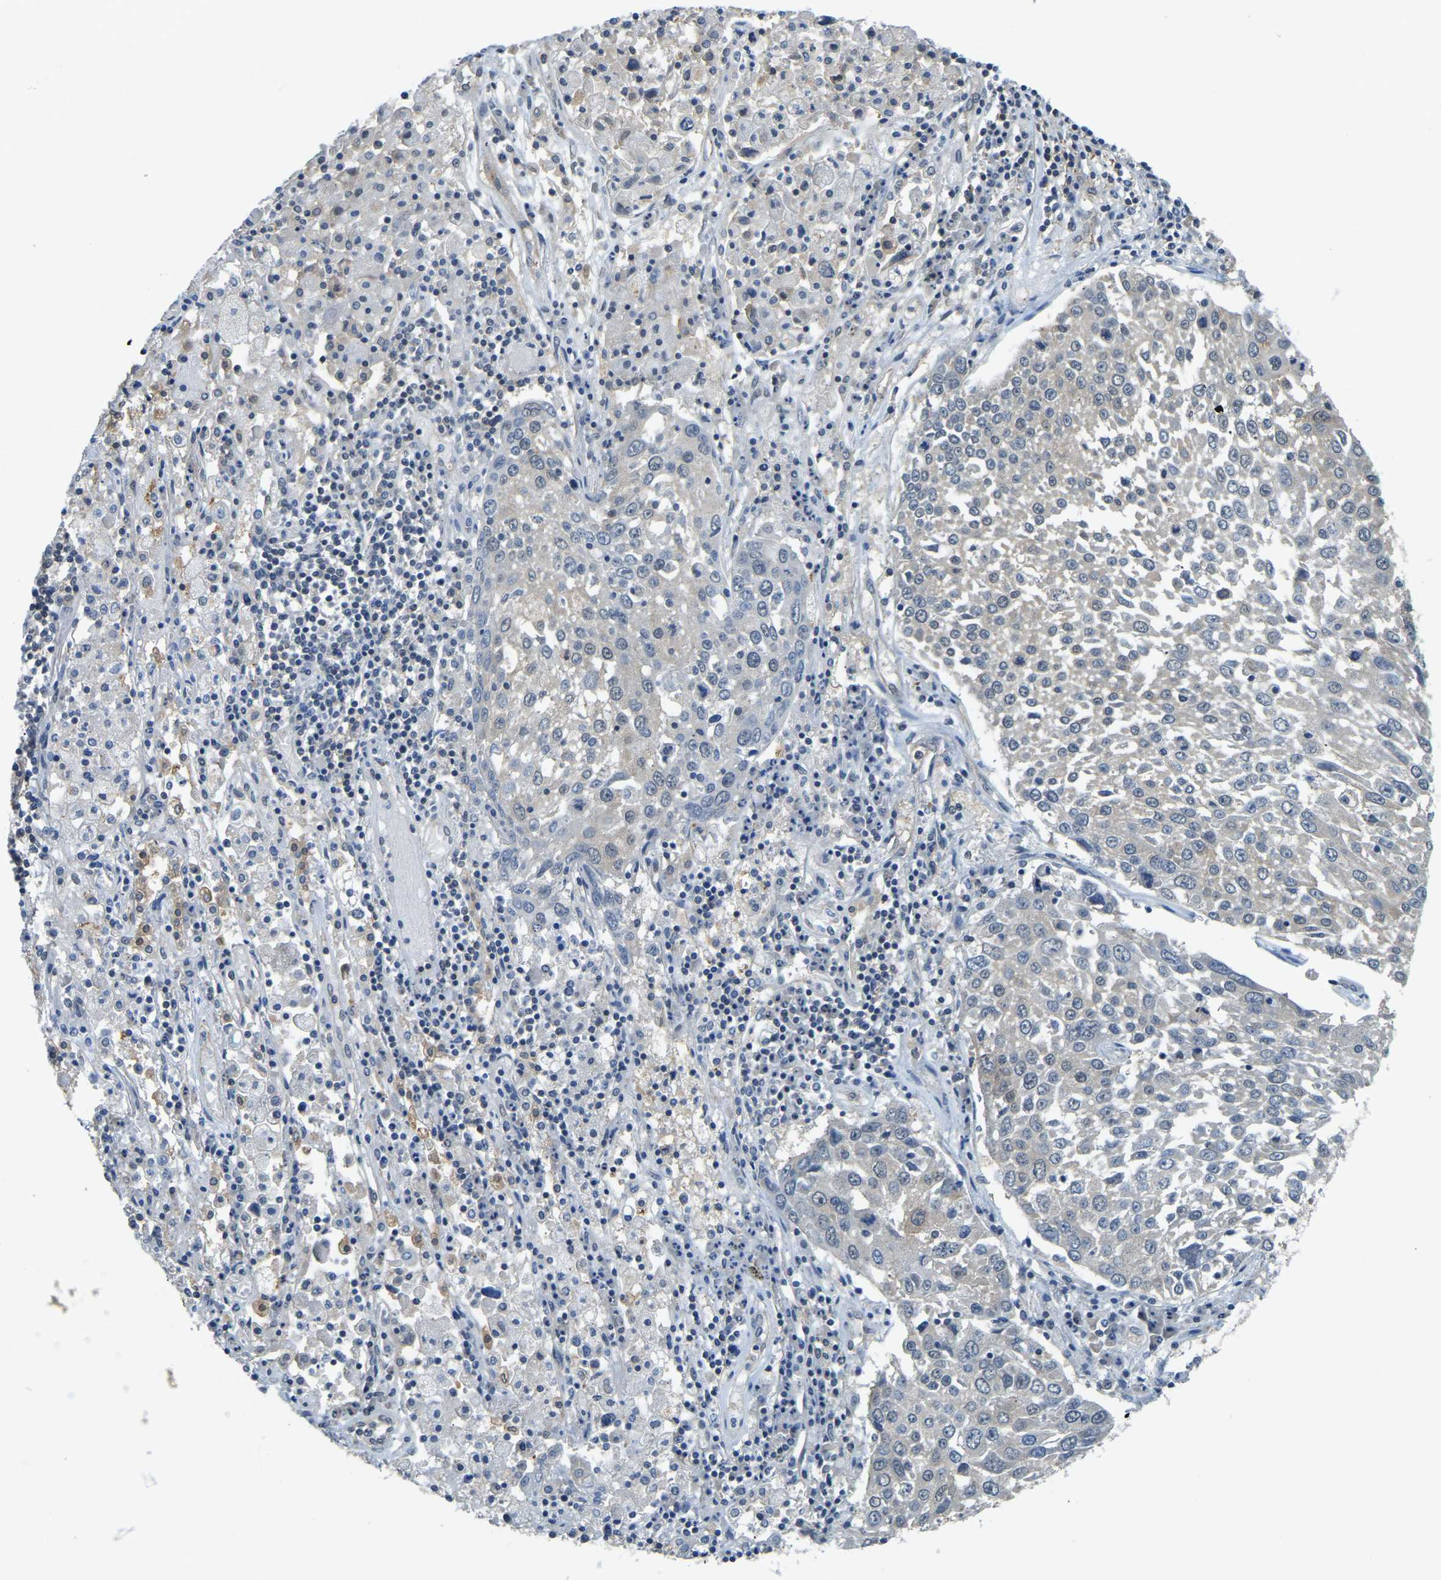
{"staining": {"intensity": "negative", "quantity": "none", "location": "none"}, "tissue": "lung cancer", "cell_type": "Tumor cells", "image_type": "cancer", "snomed": [{"axis": "morphology", "description": "Squamous cell carcinoma, NOS"}, {"axis": "topography", "description": "Lung"}], "caption": "Histopathology image shows no significant protein positivity in tumor cells of lung squamous cell carcinoma. (Brightfield microscopy of DAB (3,3'-diaminobenzidine) immunohistochemistry (IHC) at high magnification).", "gene": "AHNAK", "patient": {"sex": "male", "age": 65}}